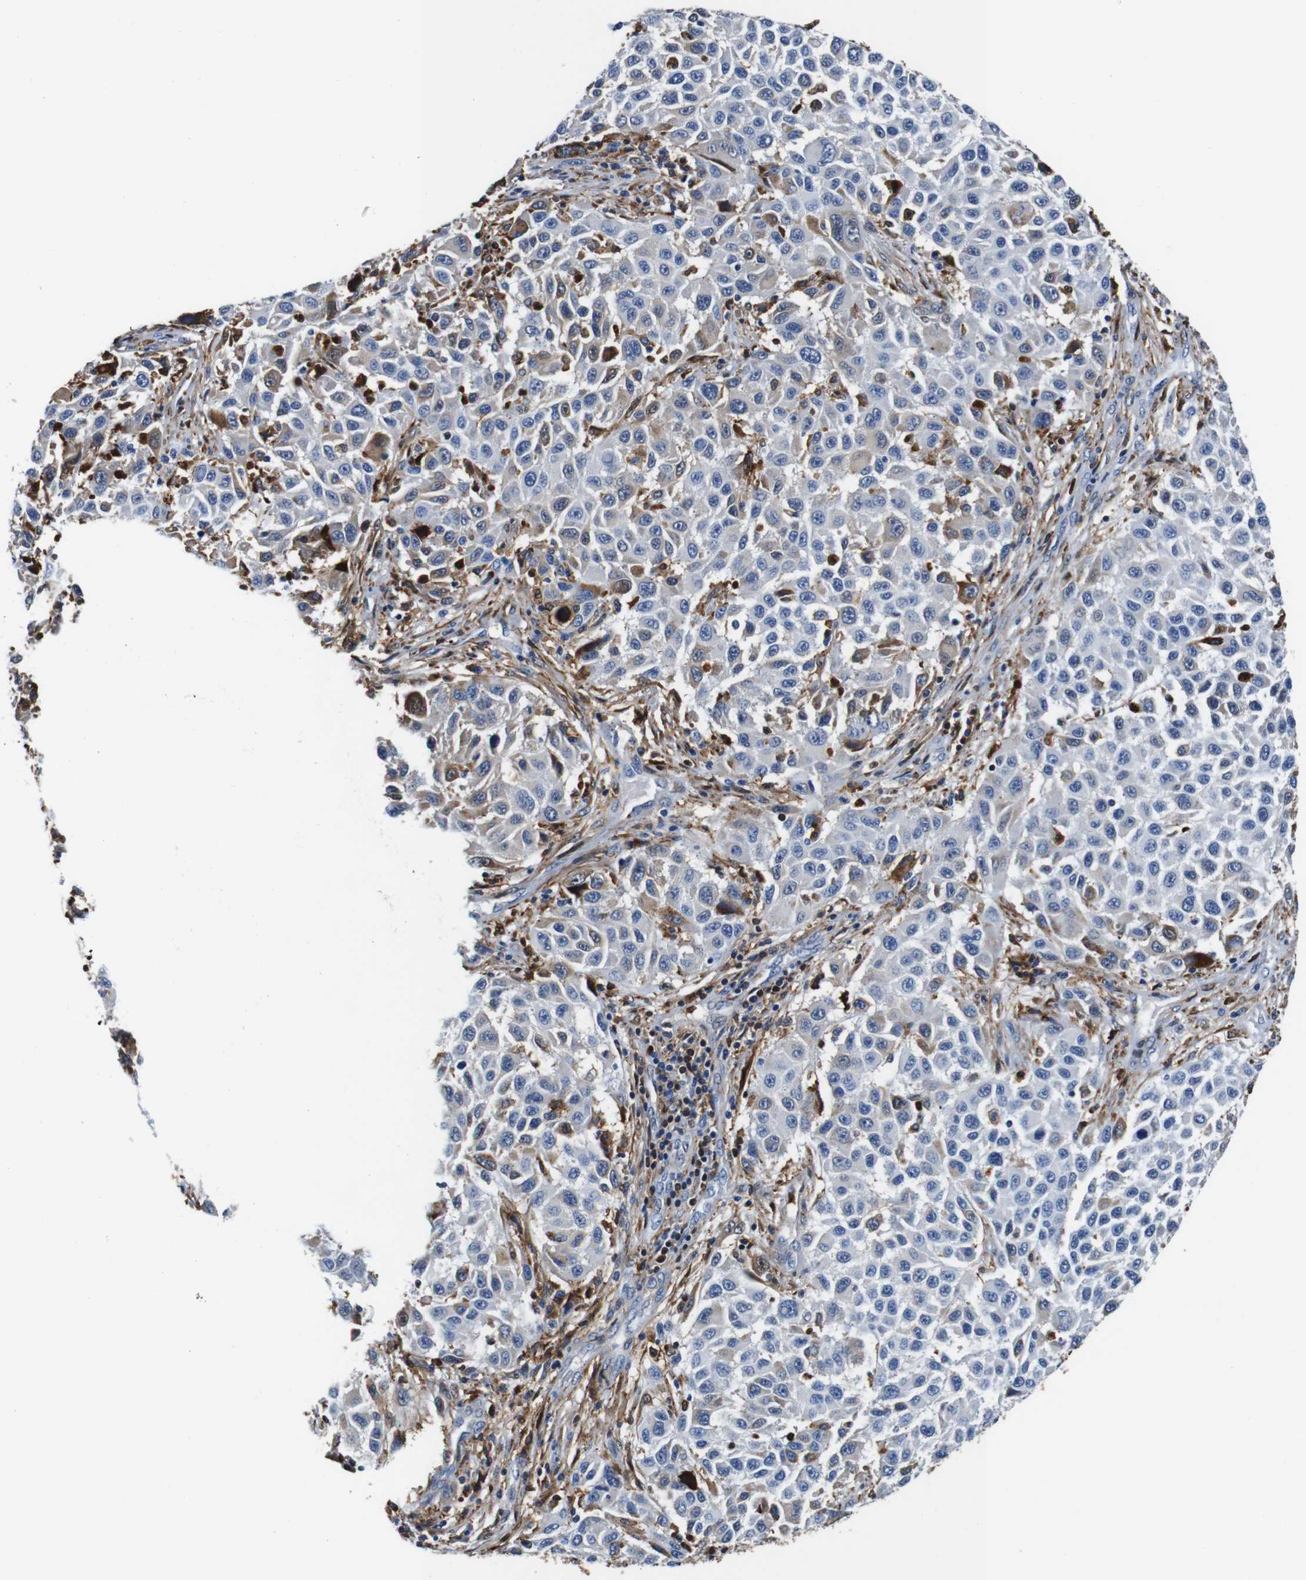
{"staining": {"intensity": "weak", "quantity": "<25%", "location": "cytoplasmic/membranous"}, "tissue": "melanoma", "cell_type": "Tumor cells", "image_type": "cancer", "snomed": [{"axis": "morphology", "description": "Malignant melanoma, Metastatic site"}, {"axis": "topography", "description": "Lymph node"}], "caption": "Immunohistochemical staining of human melanoma shows no significant expression in tumor cells.", "gene": "ANXA1", "patient": {"sex": "male", "age": 61}}